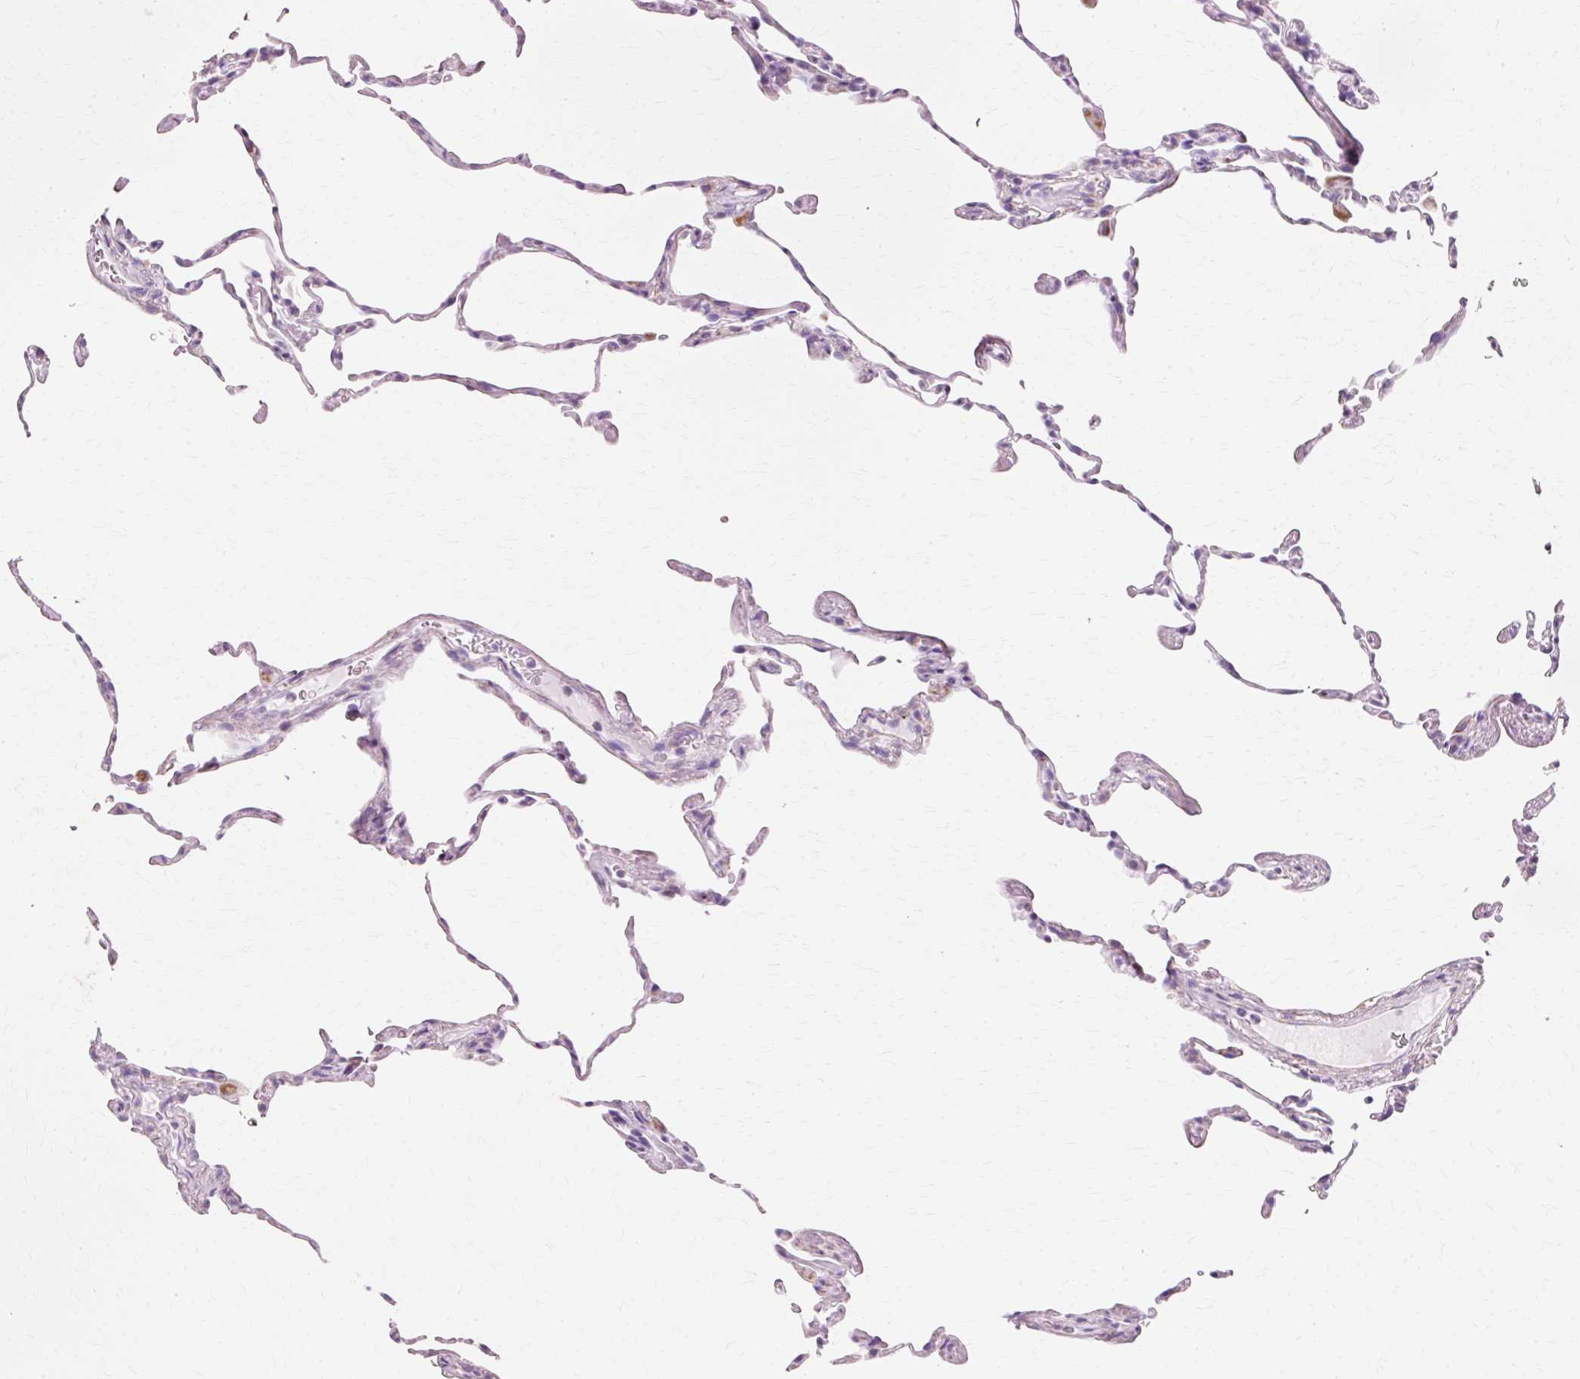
{"staining": {"intensity": "negative", "quantity": "none", "location": "none"}, "tissue": "lung", "cell_type": "Alveolar cells", "image_type": "normal", "snomed": [{"axis": "morphology", "description": "Normal tissue, NOS"}, {"axis": "topography", "description": "Lung"}], "caption": "High power microscopy histopathology image of an immunohistochemistry photomicrograph of benign lung, revealing no significant positivity in alveolar cells. (DAB (3,3'-diaminobenzidine) immunohistochemistry visualized using brightfield microscopy, high magnification).", "gene": "ATP5PO", "patient": {"sex": "female", "age": 57}}